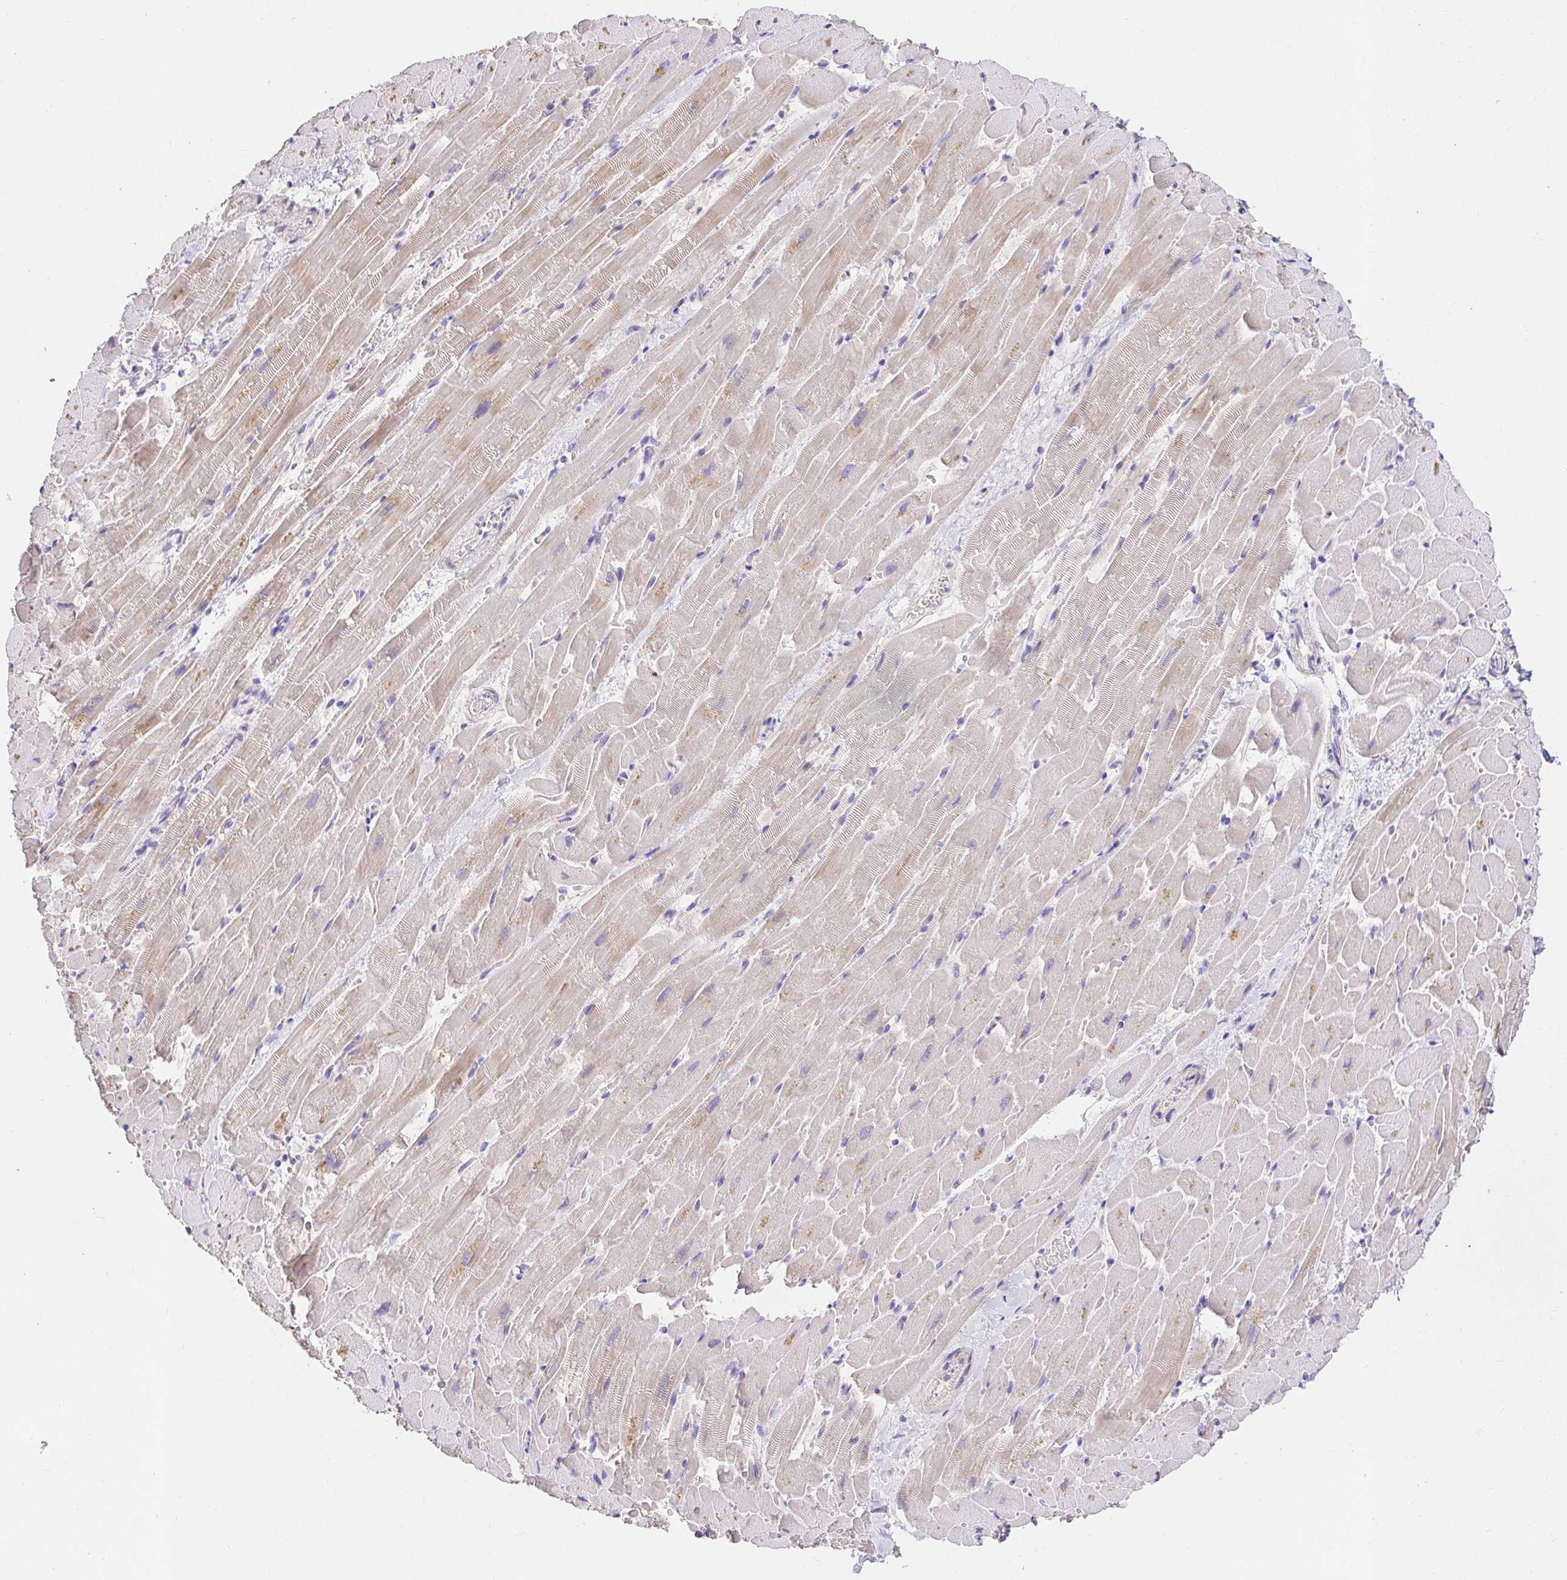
{"staining": {"intensity": "weak", "quantity": "25%-75%", "location": "cytoplasmic/membranous"}, "tissue": "heart muscle", "cell_type": "Cardiomyocytes", "image_type": "normal", "snomed": [{"axis": "morphology", "description": "Normal tissue, NOS"}, {"axis": "topography", "description": "Heart"}], "caption": "Brown immunohistochemical staining in benign human heart muscle reveals weak cytoplasmic/membranous expression in approximately 25%-75% of cardiomyocytes.", "gene": "CDO1", "patient": {"sex": "male", "age": 37}}